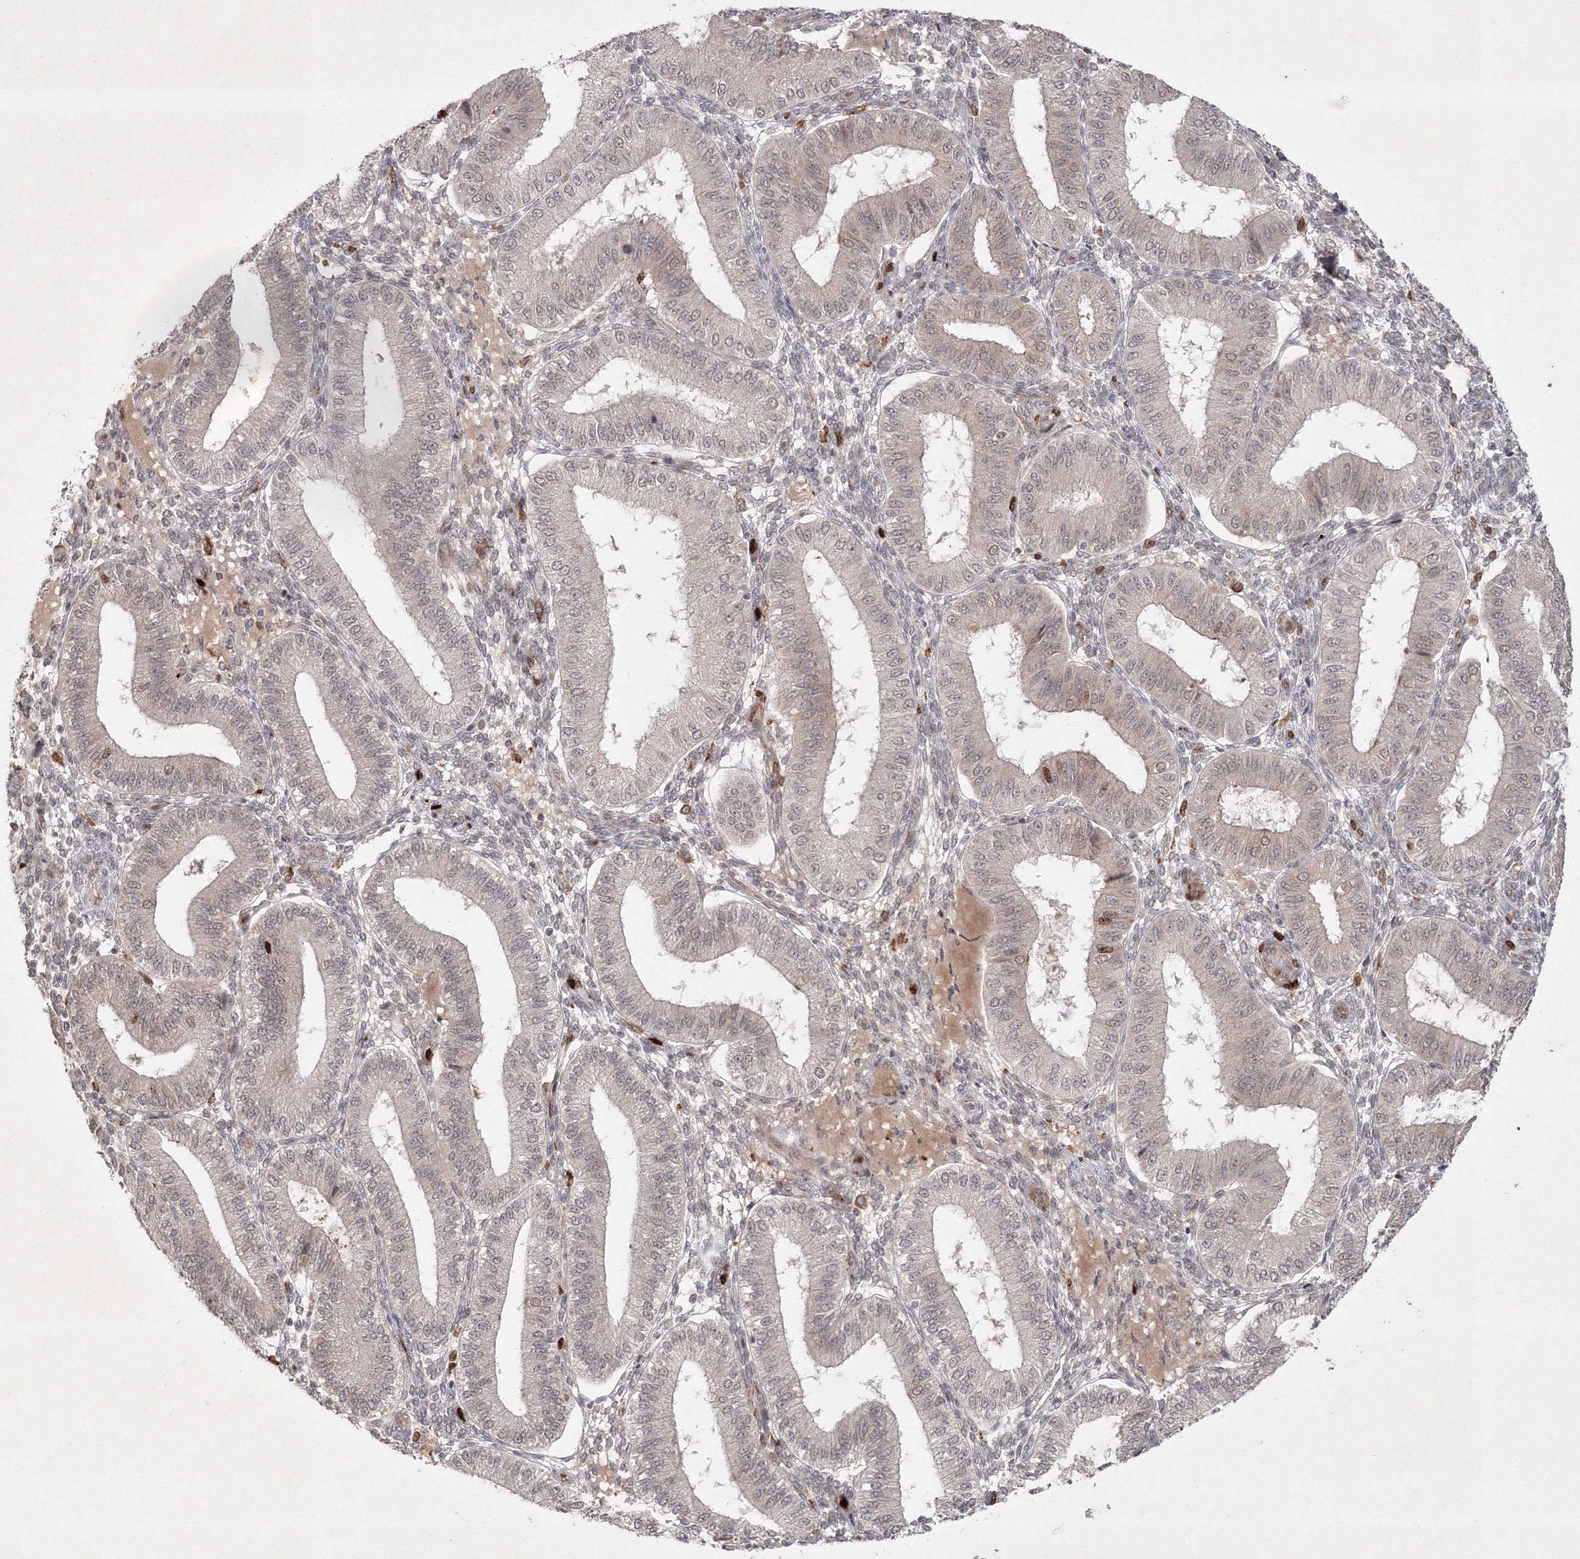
{"staining": {"intensity": "moderate", "quantity": "<25%", "location": "nuclear"}, "tissue": "endometrium", "cell_type": "Cells in endometrial stroma", "image_type": "normal", "snomed": [{"axis": "morphology", "description": "Normal tissue, NOS"}, {"axis": "topography", "description": "Endometrium"}], "caption": "This image shows immunohistochemistry staining of benign endometrium, with low moderate nuclear positivity in about <25% of cells in endometrial stroma.", "gene": "KIF20A", "patient": {"sex": "female", "age": 39}}